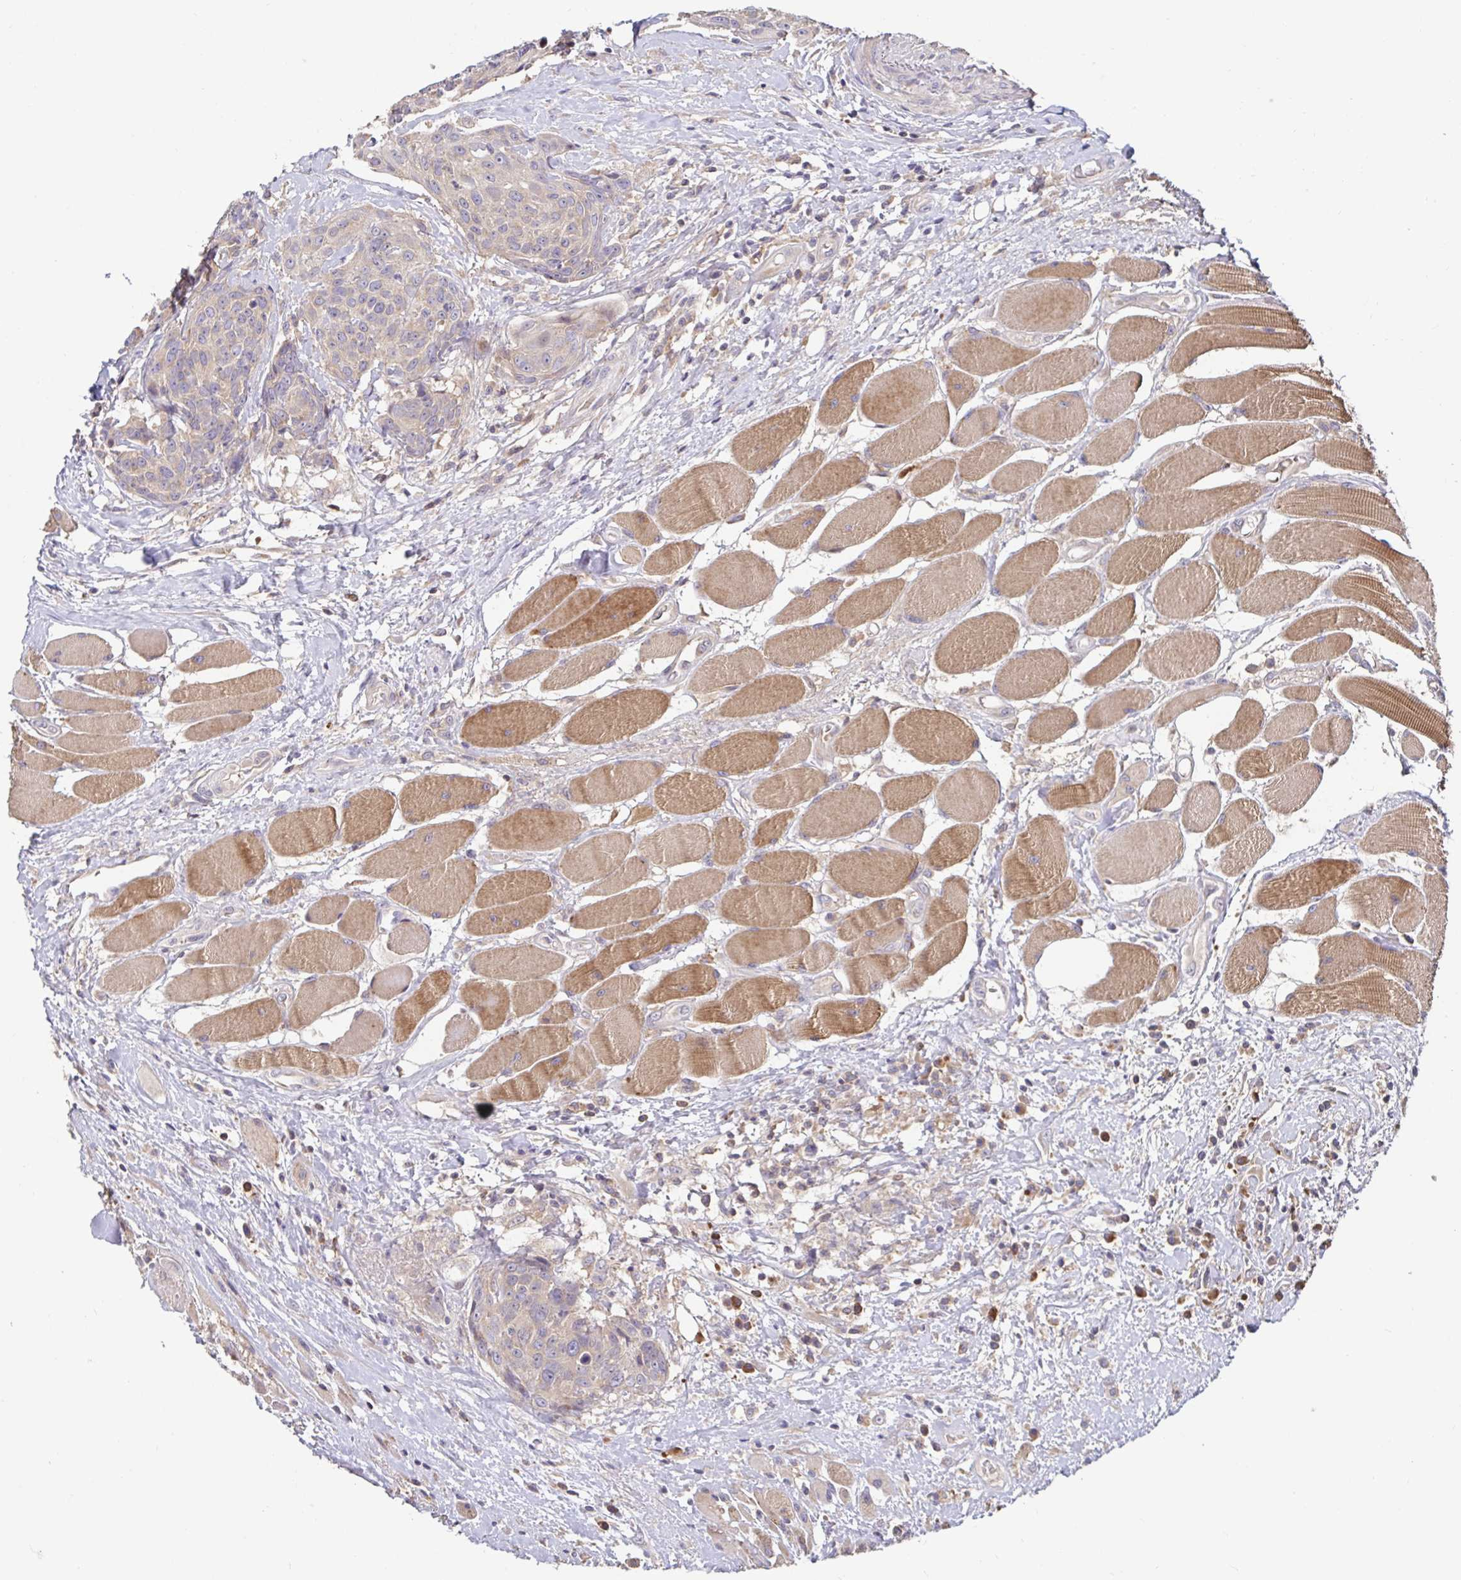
{"staining": {"intensity": "weak", "quantity": "<25%", "location": "cytoplasmic/membranous"}, "tissue": "head and neck cancer", "cell_type": "Tumor cells", "image_type": "cancer", "snomed": [{"axis": "morphology", "description": "Squamous cell carcinoma, NOS"}, {"axis": "topography", "description": "Oral tissue"}, {"axis": "topography", "description": "Head-Neck"}], "caption": "IHC of head and neck squamous cell carcinoma reveals no staining in tumor cells. (Brightfield microscopy of DAB (3,3'-diaminobenzidine) immunohistochemistry (IHC) at high magnification).", "gene": "LARP1", "patient": {"sex": "male", "age": 64}}